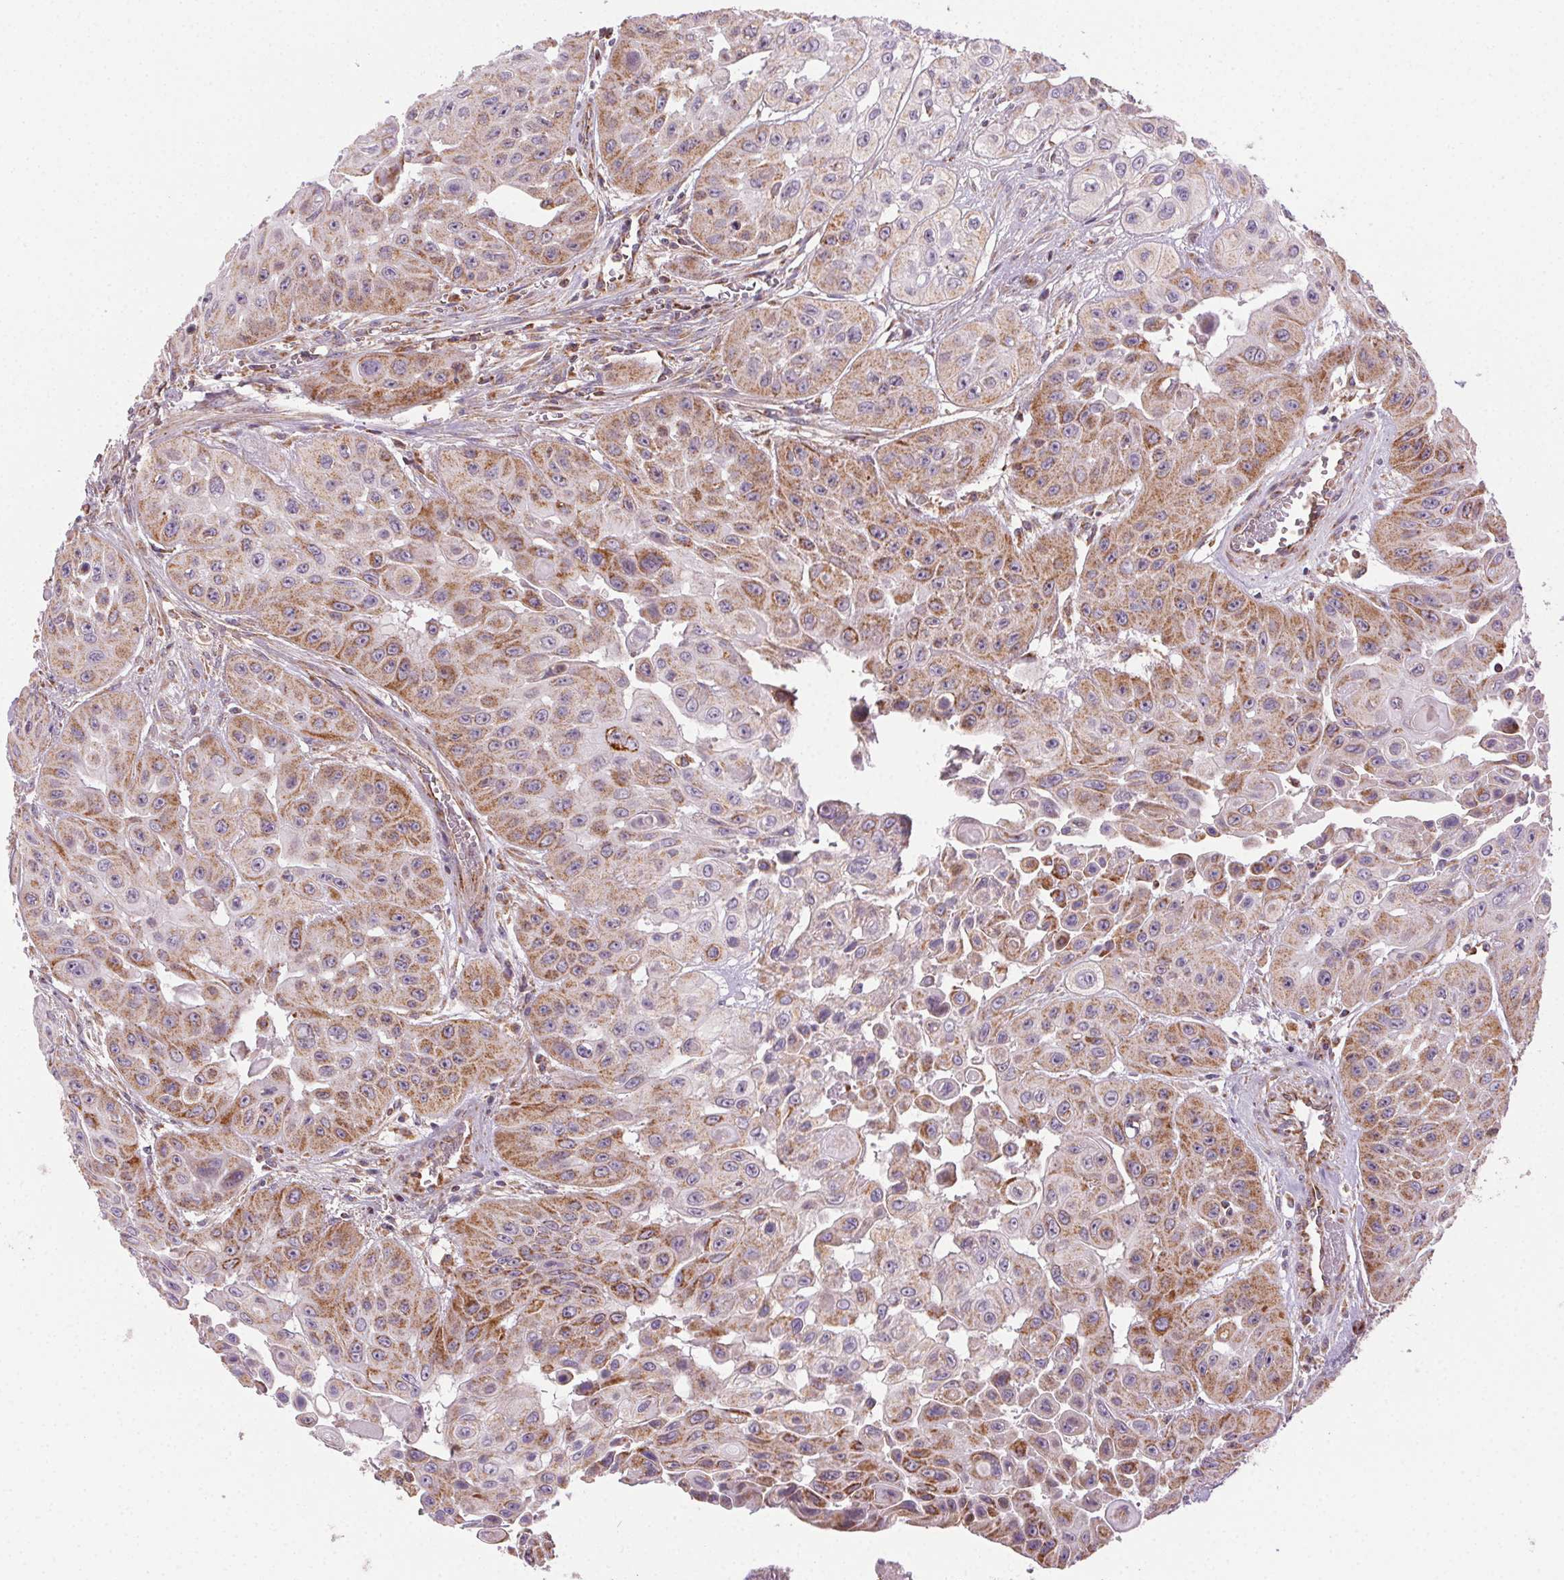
{"staining": {"intensity": "moderate", "quantity": "25%-75%", "location": "cytoplasmic/membranous"}, "tissue": "head and neck cancer", "cell_type": "Tumor cells", "image_type": "cancer", "snomed": [{"axis": "morphology", "description": "Adenocarcinoma, NOS"}, {"axis": "topography", "description": "Head-Neck"}], "caption": "There is medium levels of moderate cytoplasmic/membranous expression in tumor cells of head and neck cancer (adenocarcinoma), as demonstrated by immunohistochemical staining (brown color).", "gene": "CLPB", "patient": {"sex": "male", "age": 73}}